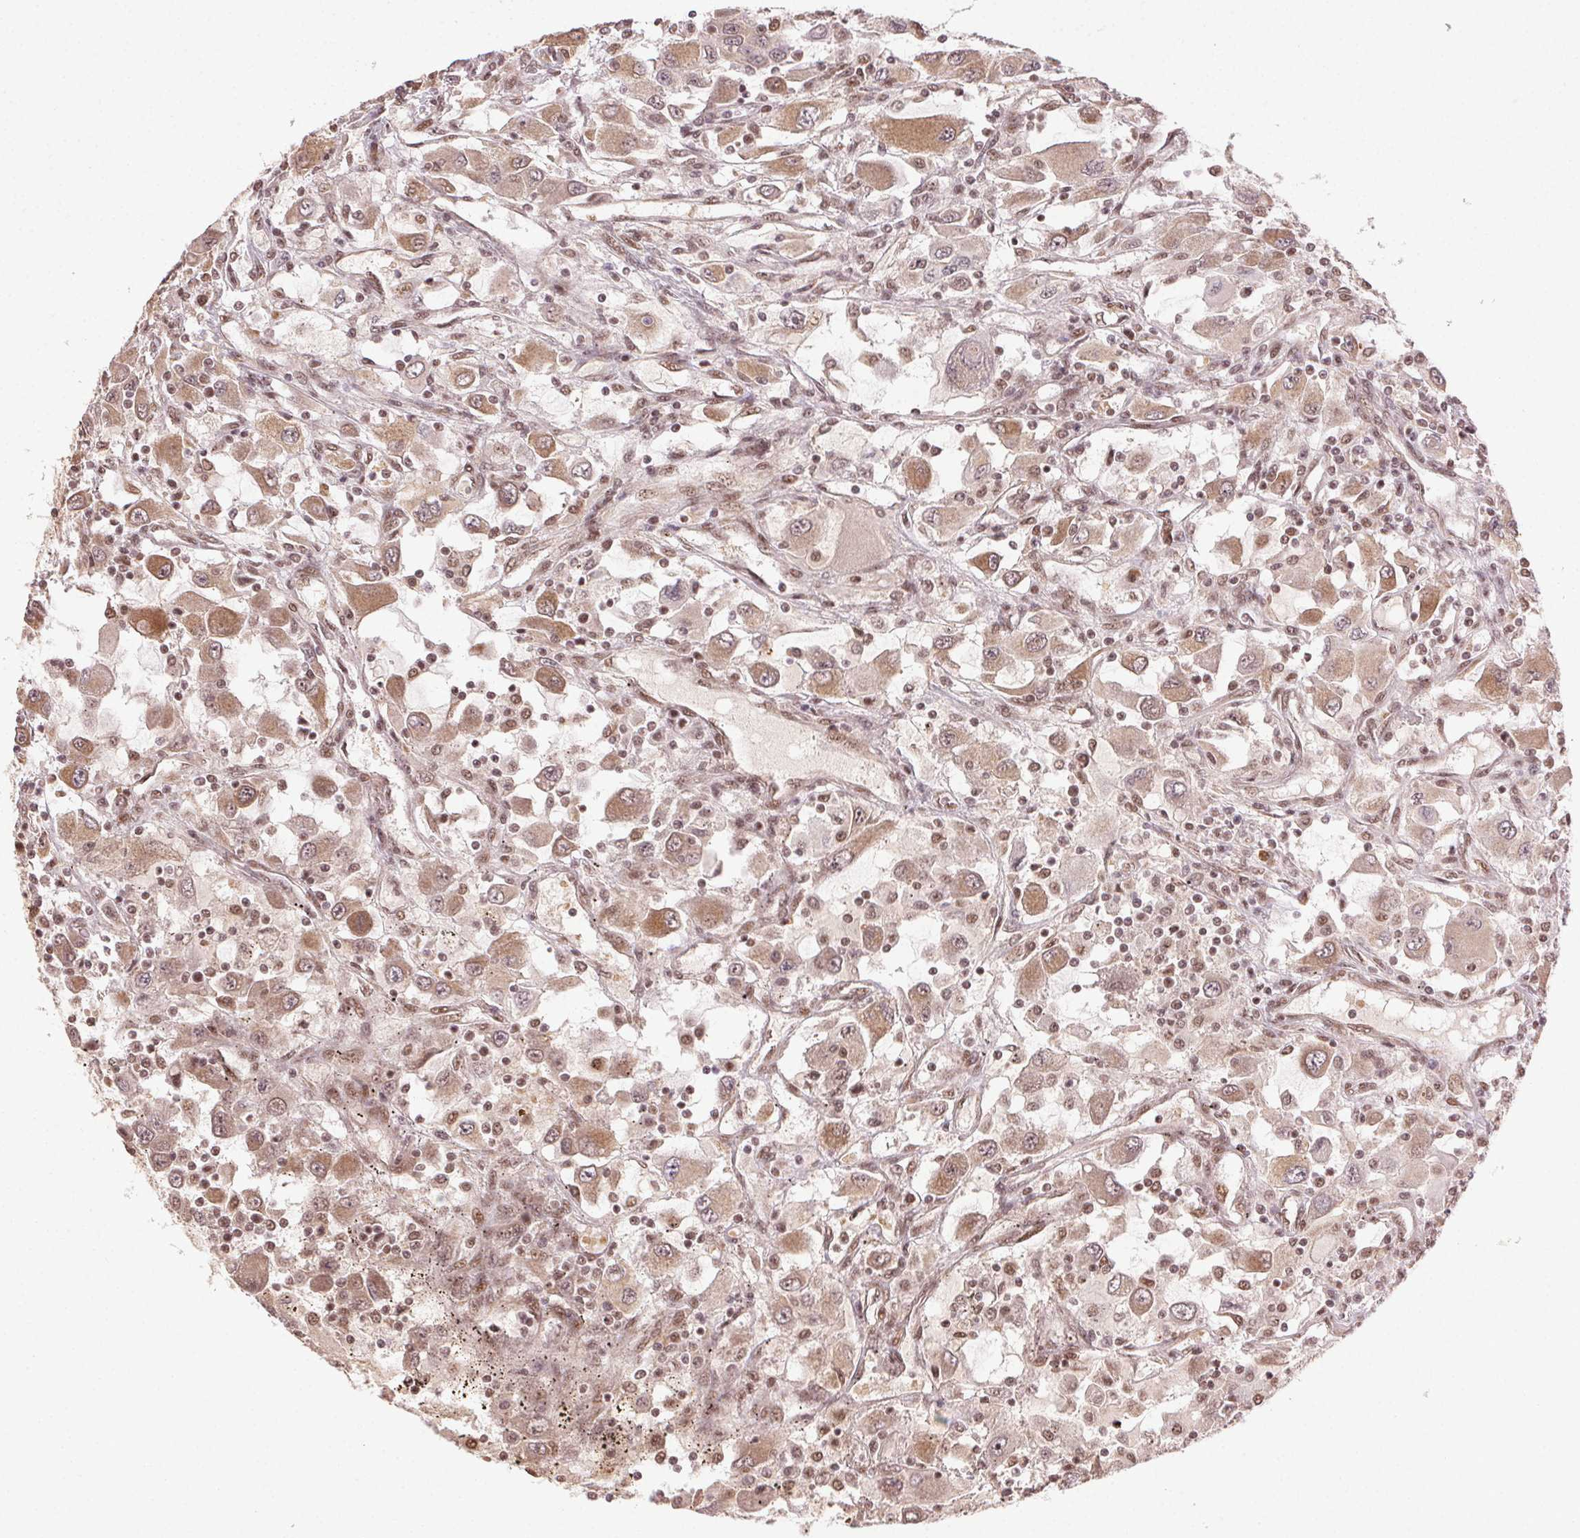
{"staining": {"intensity": "moderate", "quantity": ">75%", "location": "cytoplasmic/membranous"}, "tissue": "renal cancer", "cell_type": "Tumor cells", "image_type": "cancer", "snomed": [{"axis": "morphology", "description": "Adenocarcinoma, NOS"}, {"axis": "topography", "description": "Kidney"}], "caption": "Immunohistochemical staining of adenocarcinoma (renal) reveals medium levels of moderate cytoplasmic/membranous positivity in approximately >75% of tumor cells.", "gene": "TREML4", "patient": {"sex": "female", "age": 67}}